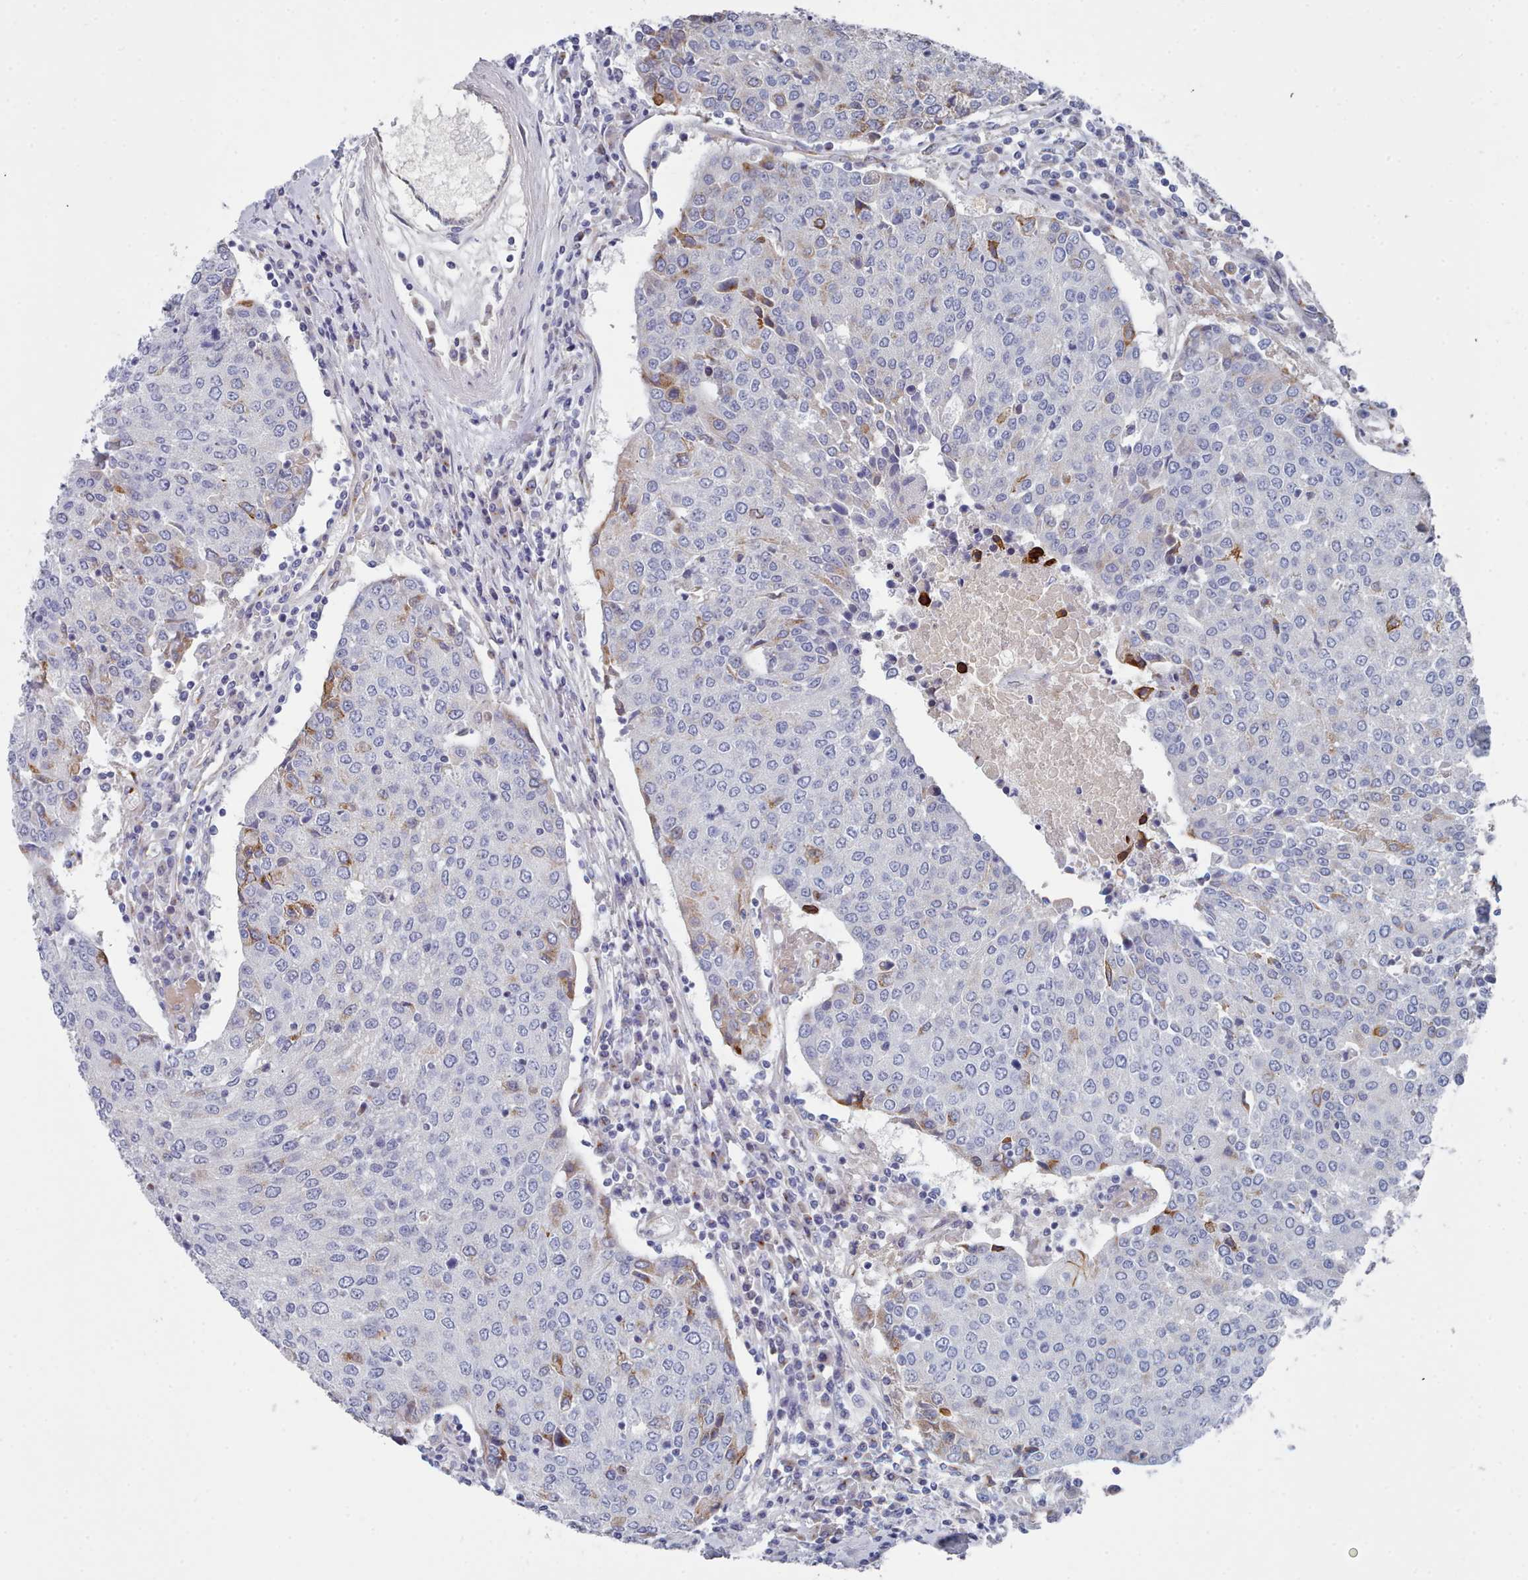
{"staining": {"intensity": "moderate", "quantity": "<25%", "location": "cytoplasmic/membranous"}, "tissue": "urothelial cancer", "cell_type": "Tumor cells", "image_type": "cancer", "snomed": [{"axis": "morphology", "description": "Urothelial carcinoma, High grade"}, {"axis": "topography", "description": "Urinary bladder"}], "caption": "High-grade urothelial carcinoma stained with a brown dye exhibits moderate cytoplasmic/membranous positive staining in approximately <25% of tumor cells.", "gene": "PDE4C", "patient": {"sex": "female", "age": 85}}